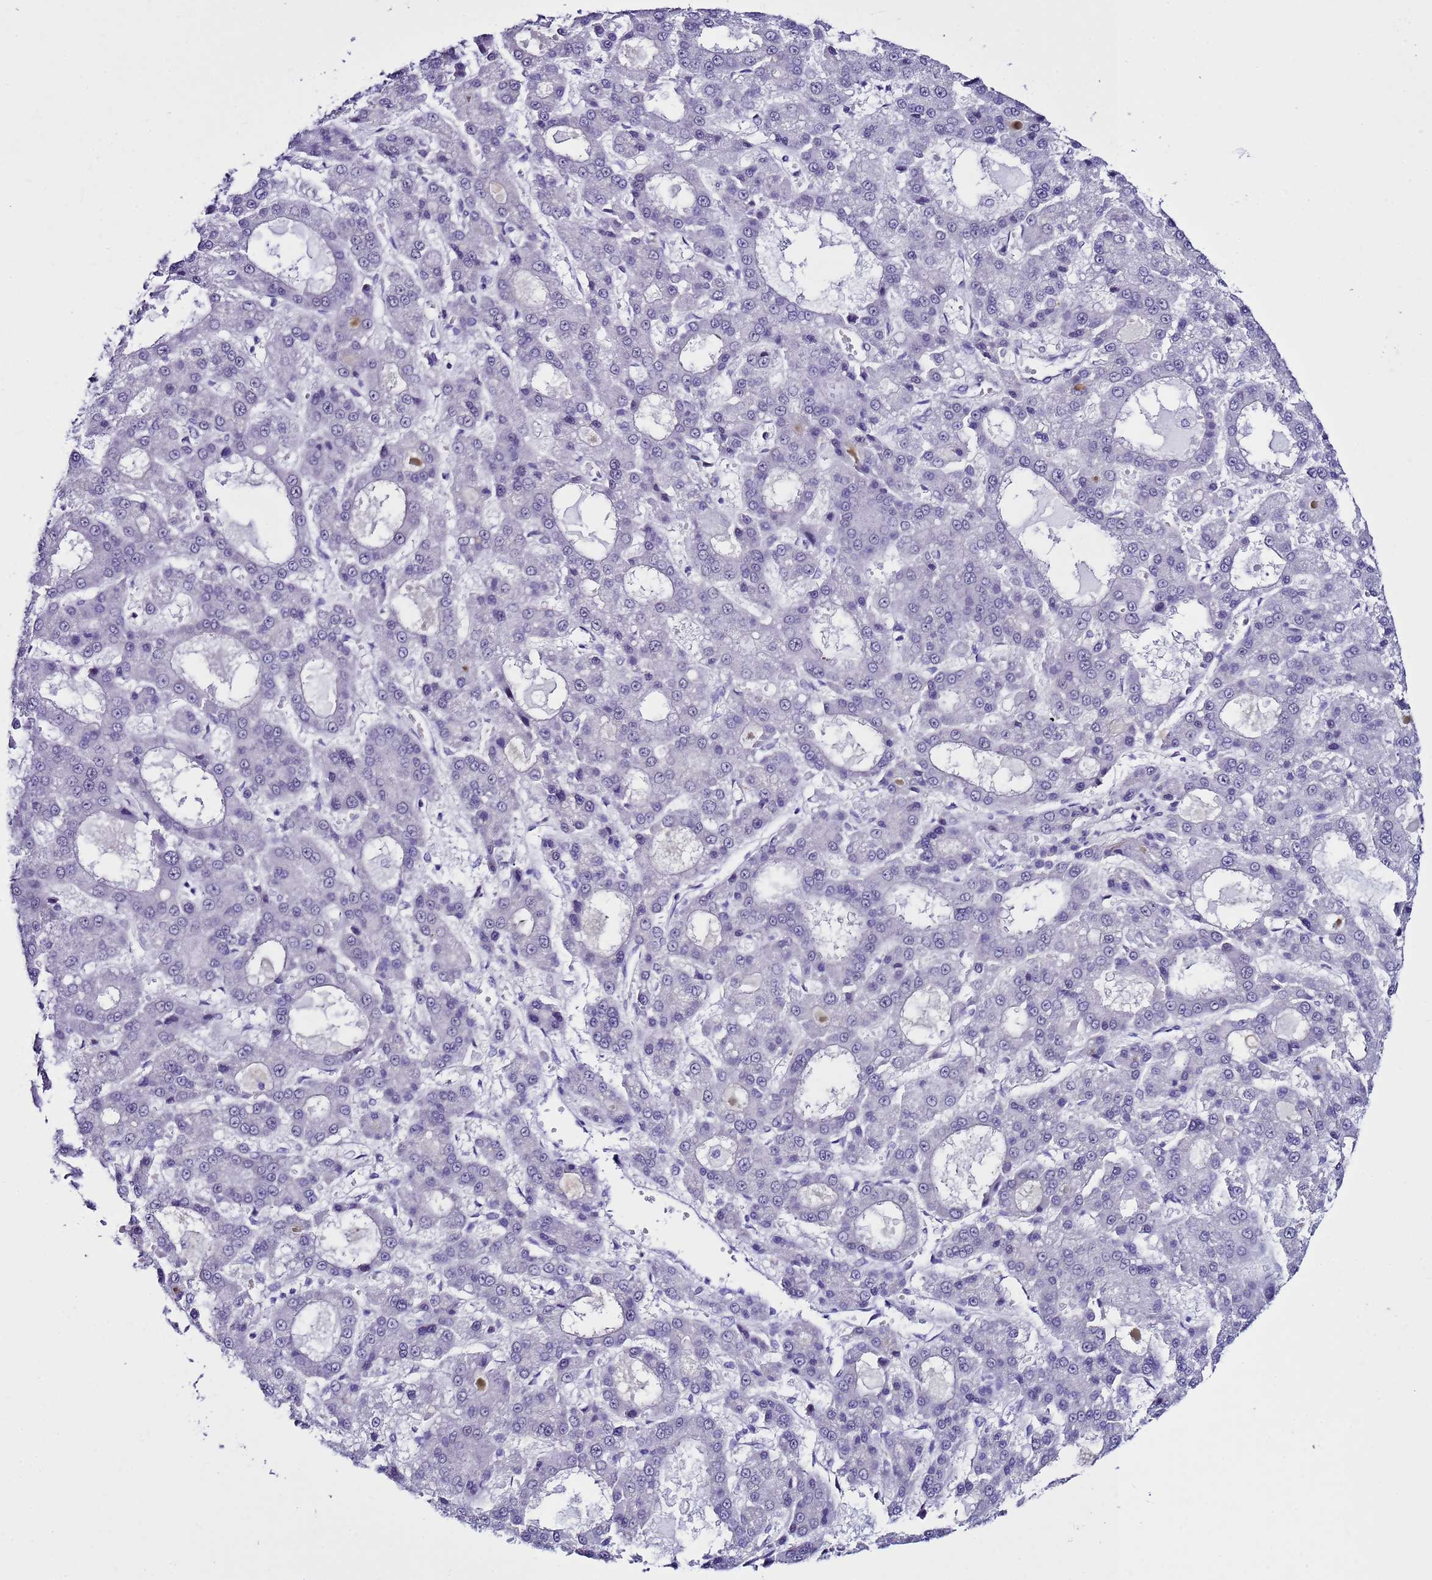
{"staining": {"intensity": "negative", "quantity": "none", "location": "none"}, "tissue": "liver cancer", "cell_type": "Tumor cells", "image_type": "cancer", "snomed": [{"axis": "morphology", "description": "Carcinoma, Hepatocellular, NOS"}, {"axis": "topography", "description": "Liver"}], "caption": "Immunohistochemical staining of hepatocellular carcinoma (liver) displays no significant expression in tumor cells. Brightfield microscopy of immunohistochemistry stained with DAB (brown) and hematoxylin (blue), captured at high magnification.", "gene": "BCL7A", "patient": {"sex": "male", "age": 70}}